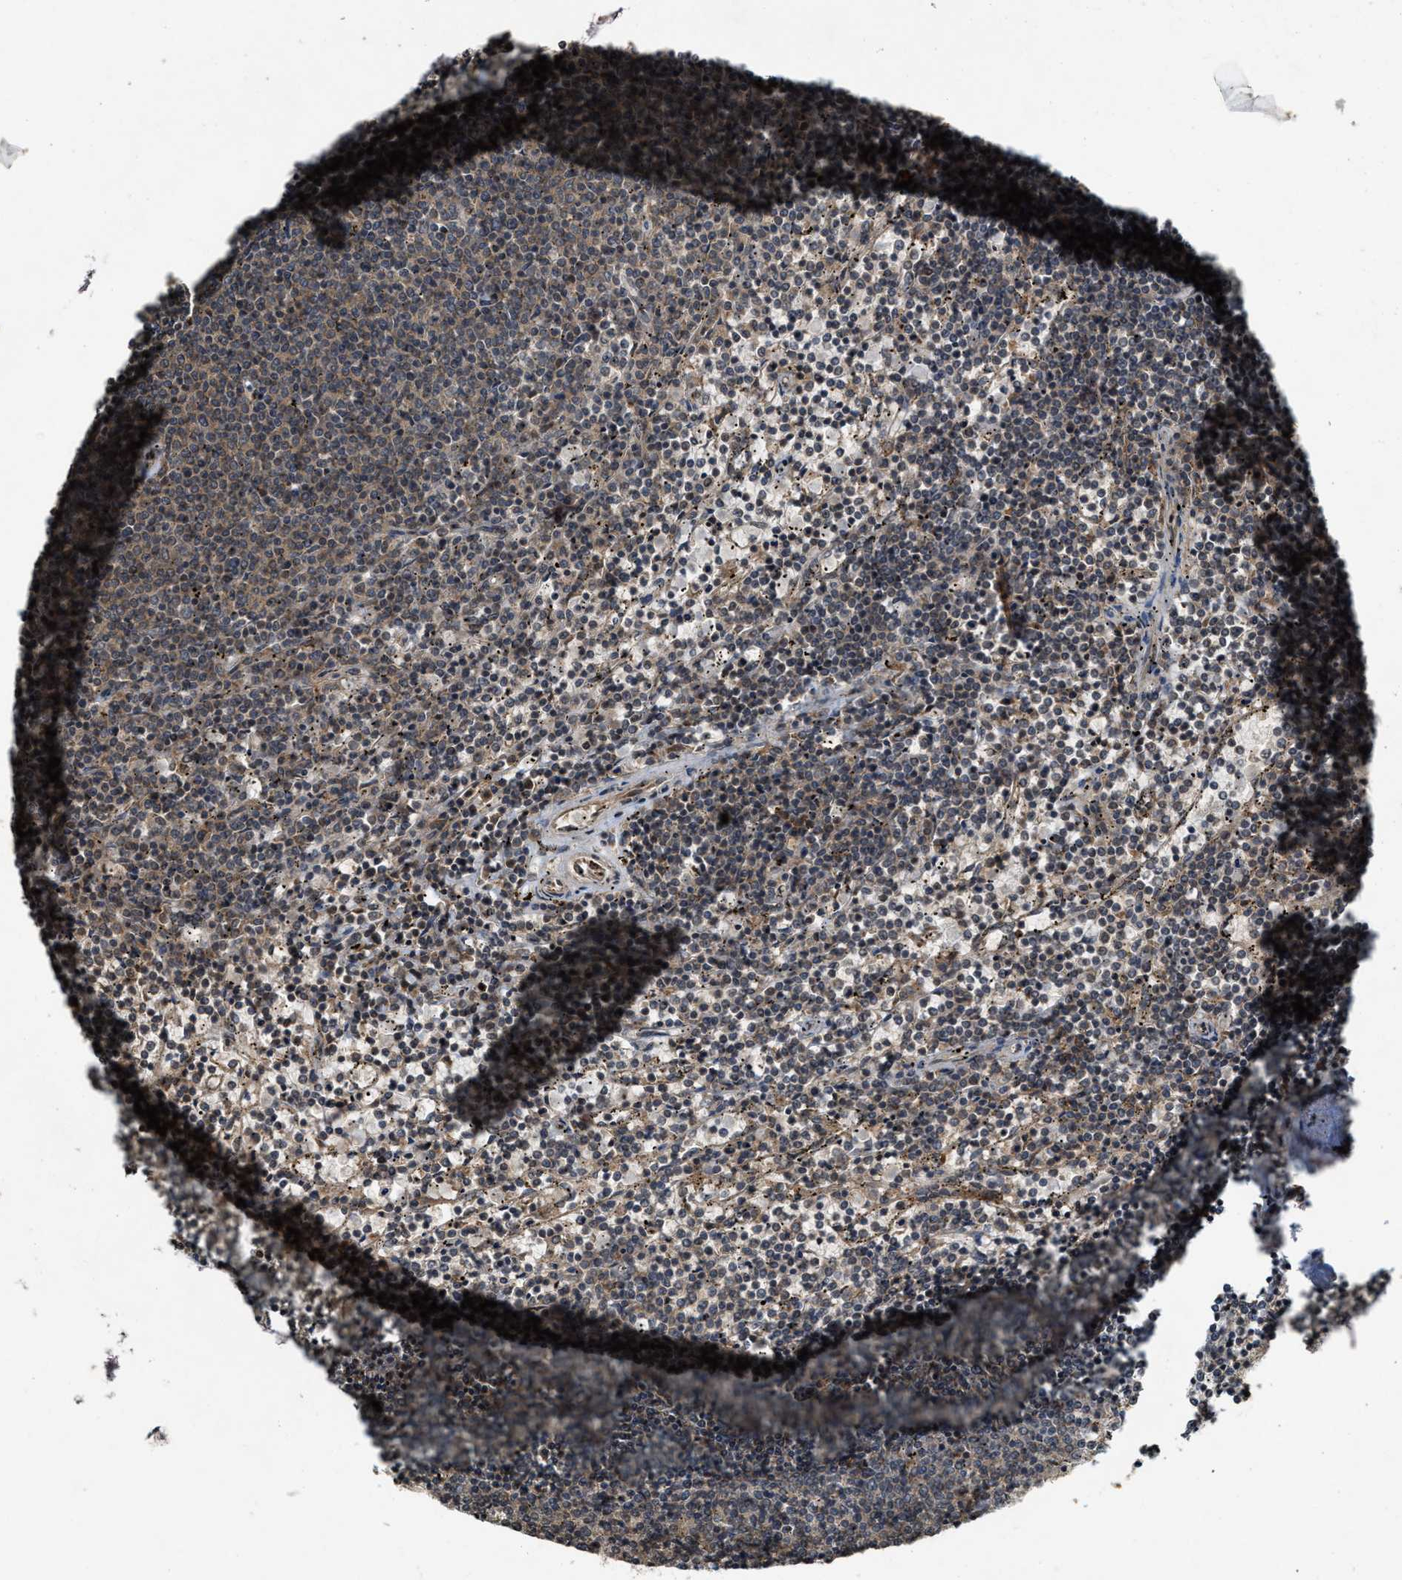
{"staining": {"intensity": "weak", "quantity": ">75%", "location": "cytoplasmic/membranous"}, "tissue": "lymphoma", "cell_type": "Tumor cells", "image_type": "cancer", "snomed": [{"axis": "morphology", "description": "Malignant lymphoma, non-Hodgkin's type, Low grade"}, {"axis": "topography", "description": "Spleen"}], "caption": "Human lymphoma stained with a brown dye reveals weak cytoplasmic/membranous positive staining in approximately >75% of tumor cells.", "gene": "KIF21A", "patient": {"sex": "female", "age": 50}}